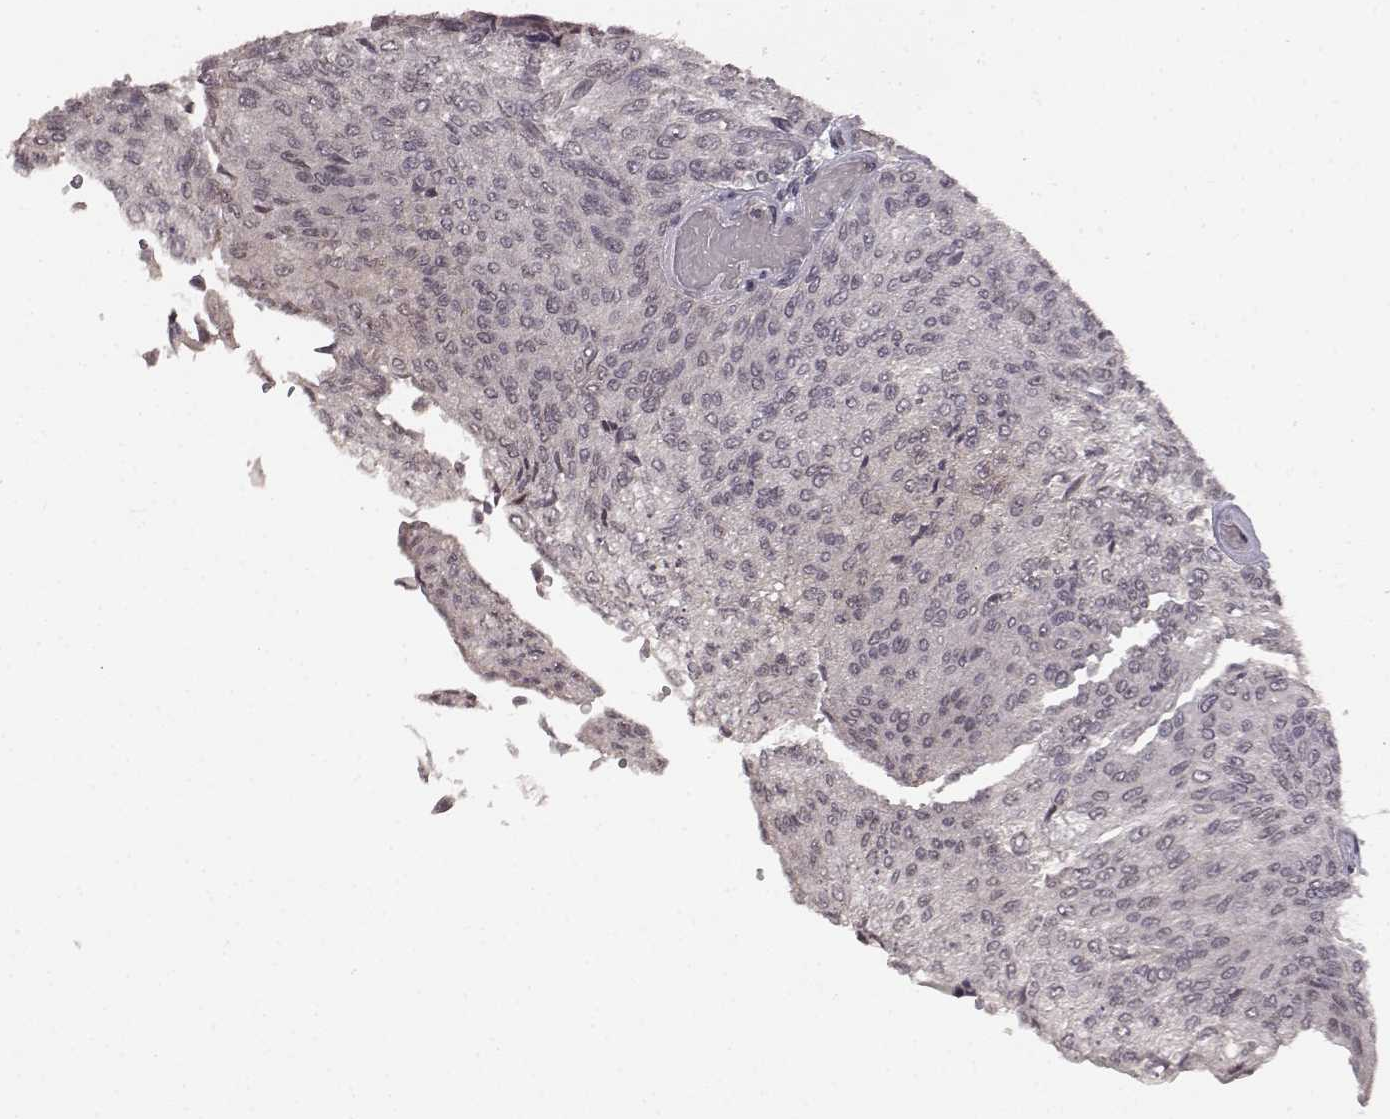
{"staining": {"intensity": "negative", "quantity": "none", "location": "none"}, "tissue": "urothelial cancer", "cell_type": "Tumor cells", "image_type": "cancer", "snomed": [{"axis": "morphology", "description": "Urothelial carcinoma, Low grade"}, {"axis": "topography", "description": "Ureter, NOS"}, {"axis": "topography", "description": "Urinary bladder"}], "caption": "Photomicrograph shows no protein positivity in tumor cells of urothelial cancer tissue.", "gene": "NTRK2", "patient": {"sex": "male", "age": 78}}